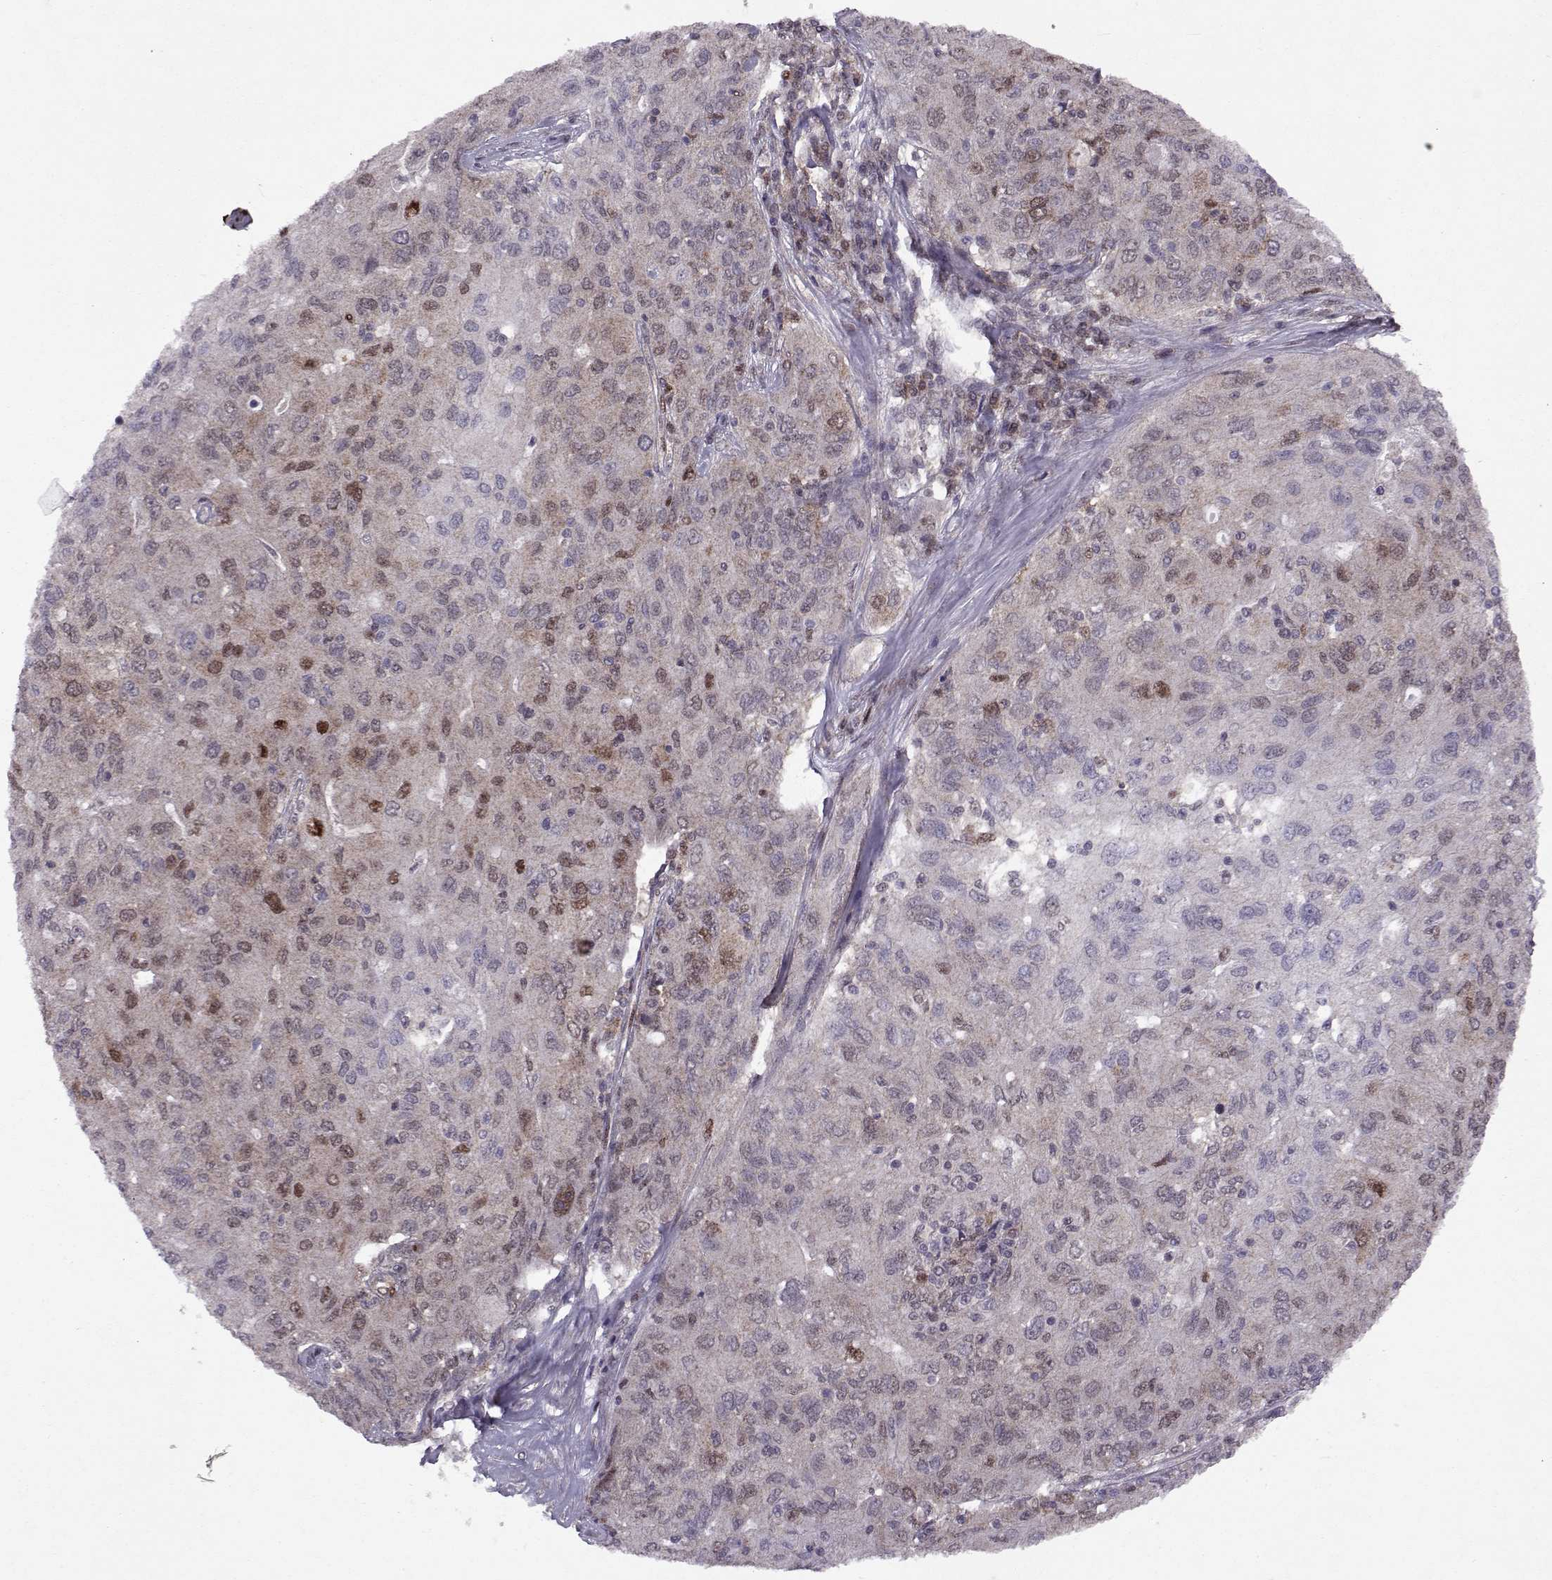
{"staining": {"intensity": "moderate", "quantity": "<25%", "location": "nuclear"}, "tissue": "ovarian cancer", "cell_type": "Tumor cells", "image_type": "cancer", "snomed": [{"axis": "morphology", "description": "Carcinoma, endometroid"}, {"axis": "topography", "description": "Ovary"}], "caption": "Immunohistochemistry histopathology image of neoplastic tissue: endometroid carcinoma (ovarian) stained using immunohistochemistry shows low levels of moderate protein expression localized specifically in the nuclear of tumor cells, appearing as a nuclear brown color.", "gene": "CDK4", "patient": {"sex": "female", "age": 50}}